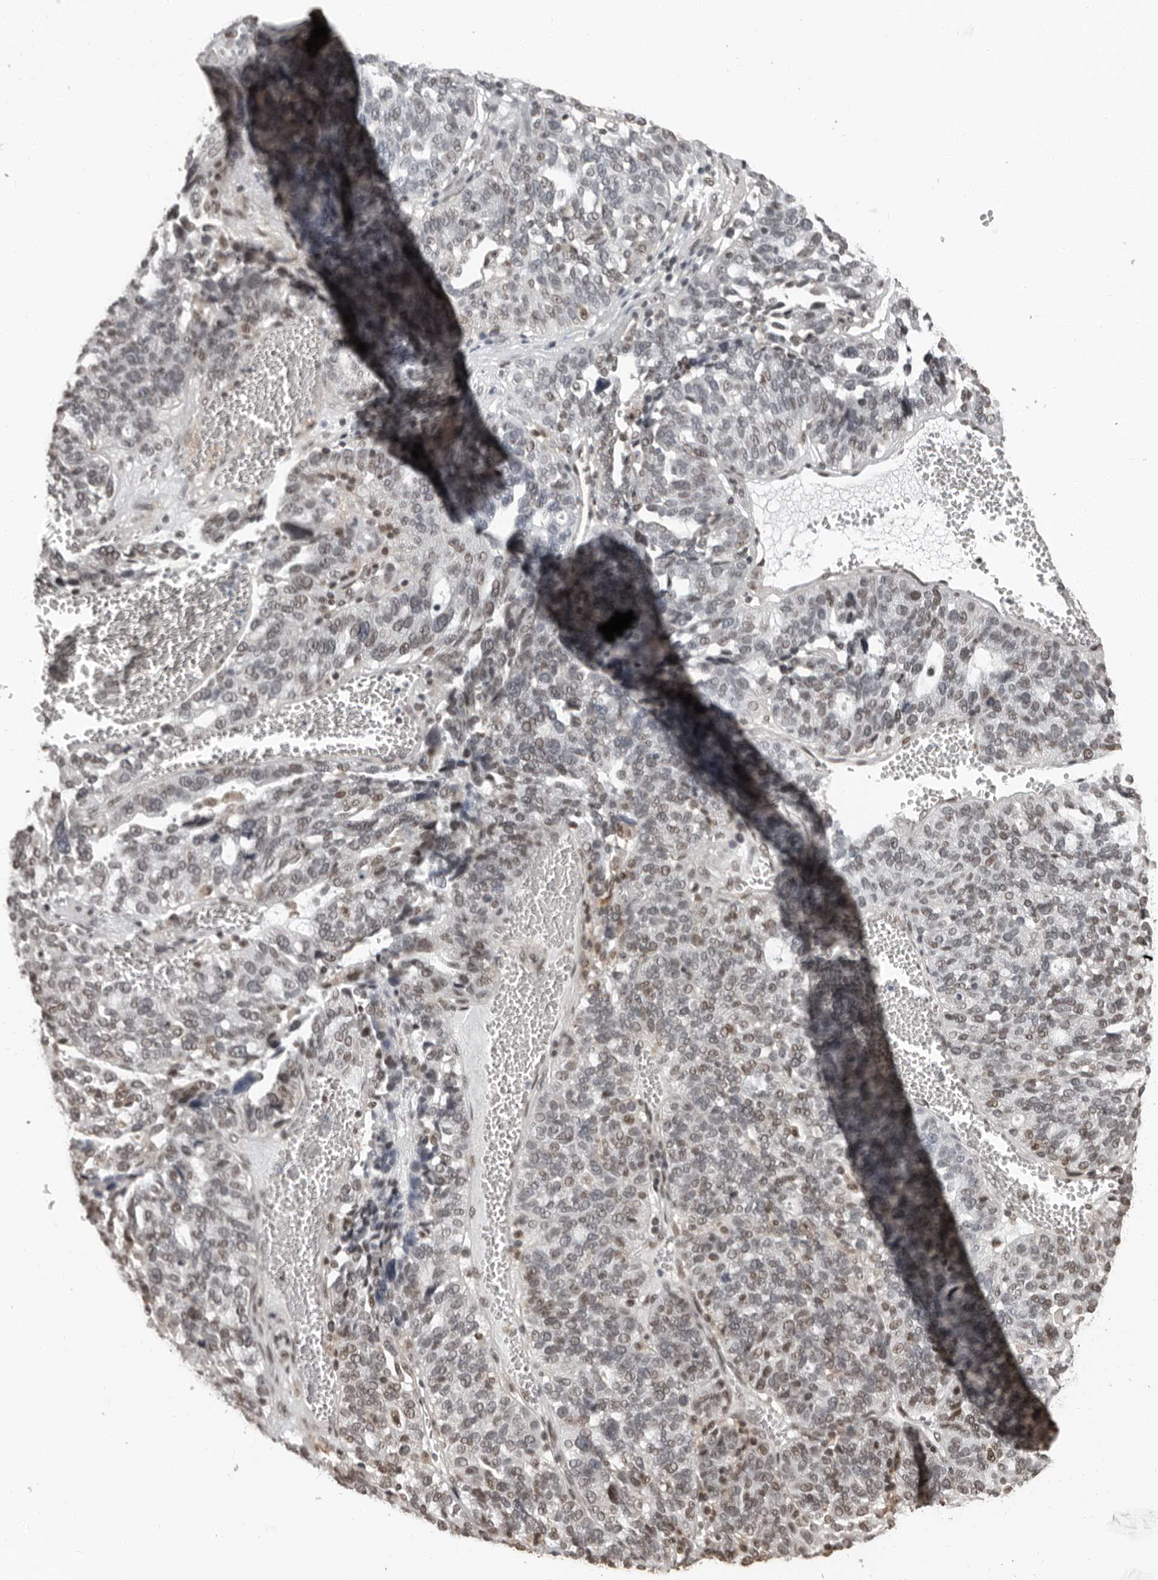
{"staining": {"intensity": "weak", "quantity": "<25%", "location": "nuclear"}, "tissue": "ovarian cancer", "cell_type": "Tumor cells", "image_type": "cancer", "snomed": [{"axis": "morphology", "description": "Cystadenocarcinoma, serous, NOS"}, {"axis": "topography", "description": "Ovary"}], "caption": "An immunohistochemistry histopathology image of ovarian serous cystadenocarcinoma is shown. There is no staining in tumor cells of ovarian serous cystadenocarcinoma.", "gene": "ORC1", "patient": {"sex": "female", "age": 59}}